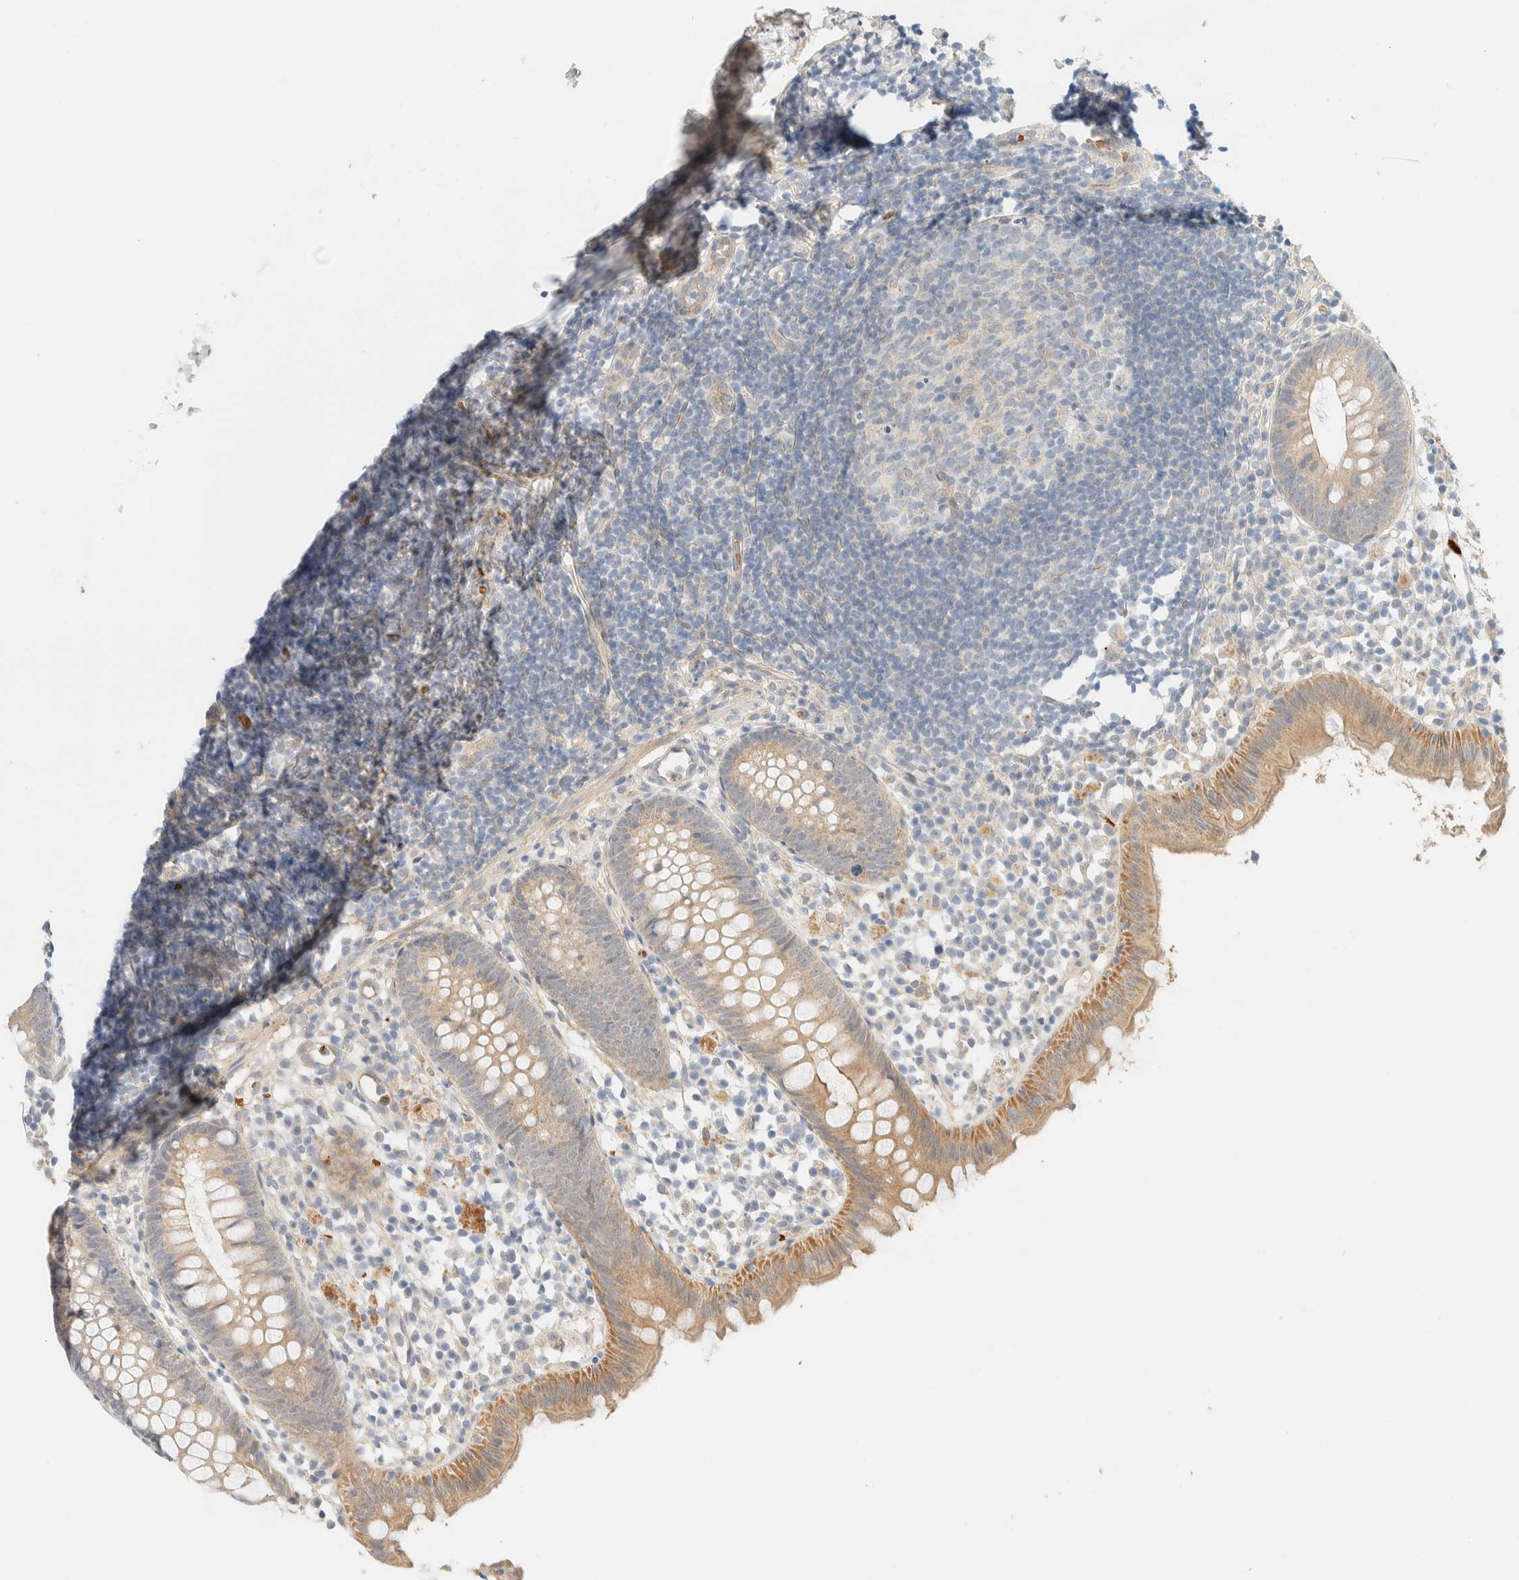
{"staining": {"intensity": "weak", "quantity": "25%-75%", "location": "cytoplasmic/membranous"}, "tissue": "appendix", "cell_type": "Glandular cells", "image_type": "normal", "snomed": [{"axis": "morphology", "description": "Normal tissue, NOS"}, {"axis": "topography", "description": "Appendix"}], "caption": "The histopathology image reveals immunohistochemical staining of unremarkable appendix. There is weak cytoplasmic/membranous positivity is appreciated in about 25%-75% of glandular cells. Ihc stains the protein in brown and the nuclei are stained blue.", "gene": "TNK1", "patient": {"sex": "female", "age": 20}}